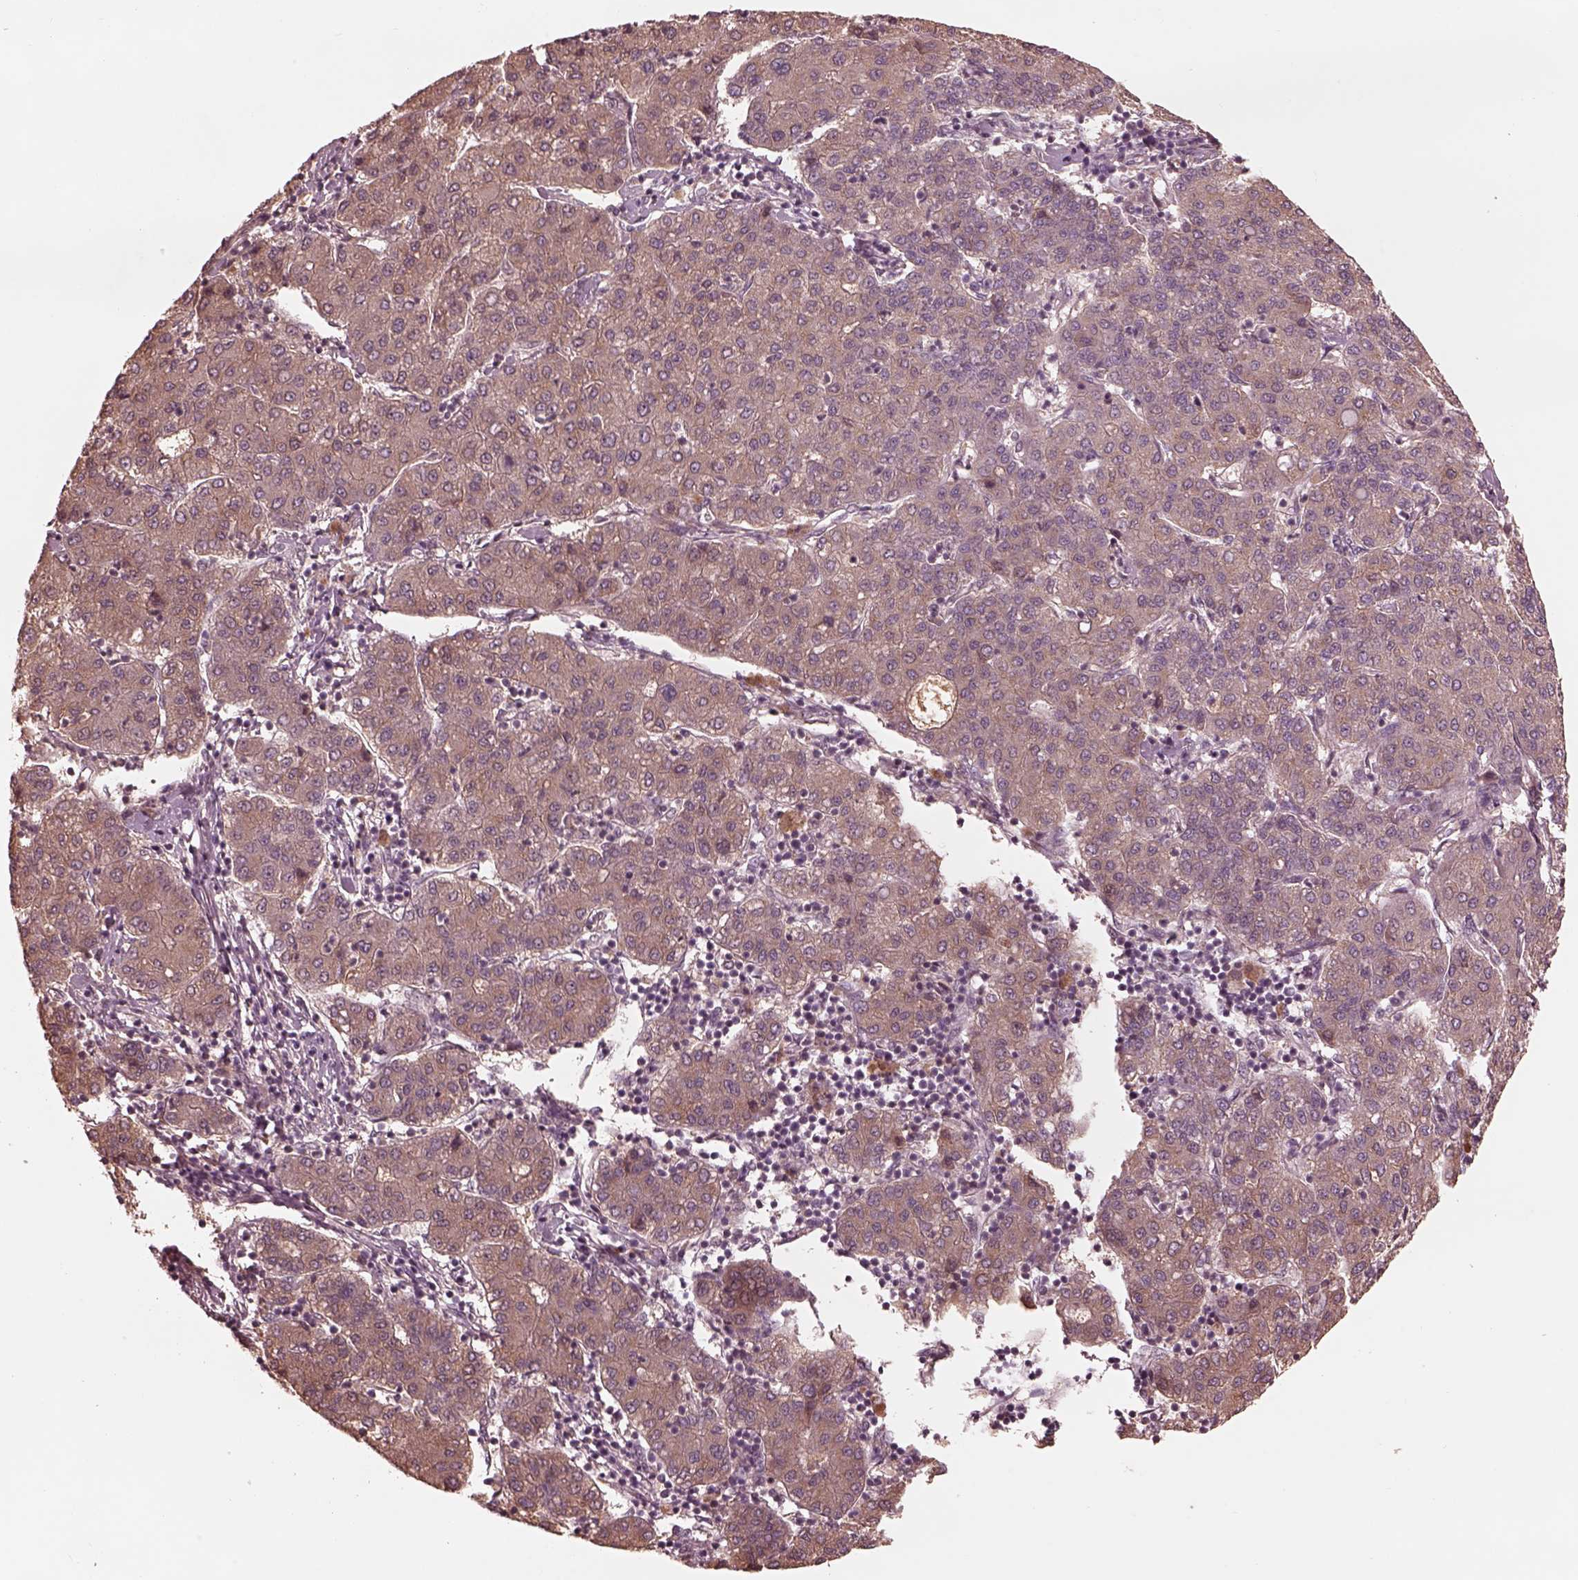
{"staining": {"intensity": "weak", "quantity": ">75%", "location": "cytoplasmic/membranous"}, "tissue": "liver cancer", "cell_type": "Tumor cells", "image_type": "cancer", "snomed": [{"axis": "morphology", "description": "Carcinoma, Hepatocellular, NOS"}, {"axis": "topography", "description": "Liver"}], "caption": "Human hepatocellular carcinoma (liver) stained for a protein (brown) displays weak cytoplasmic/membranous positive positivity in about >75% of tumor cells.", "gene": "TF", "patient": {"sex": "male", "age": 65}}